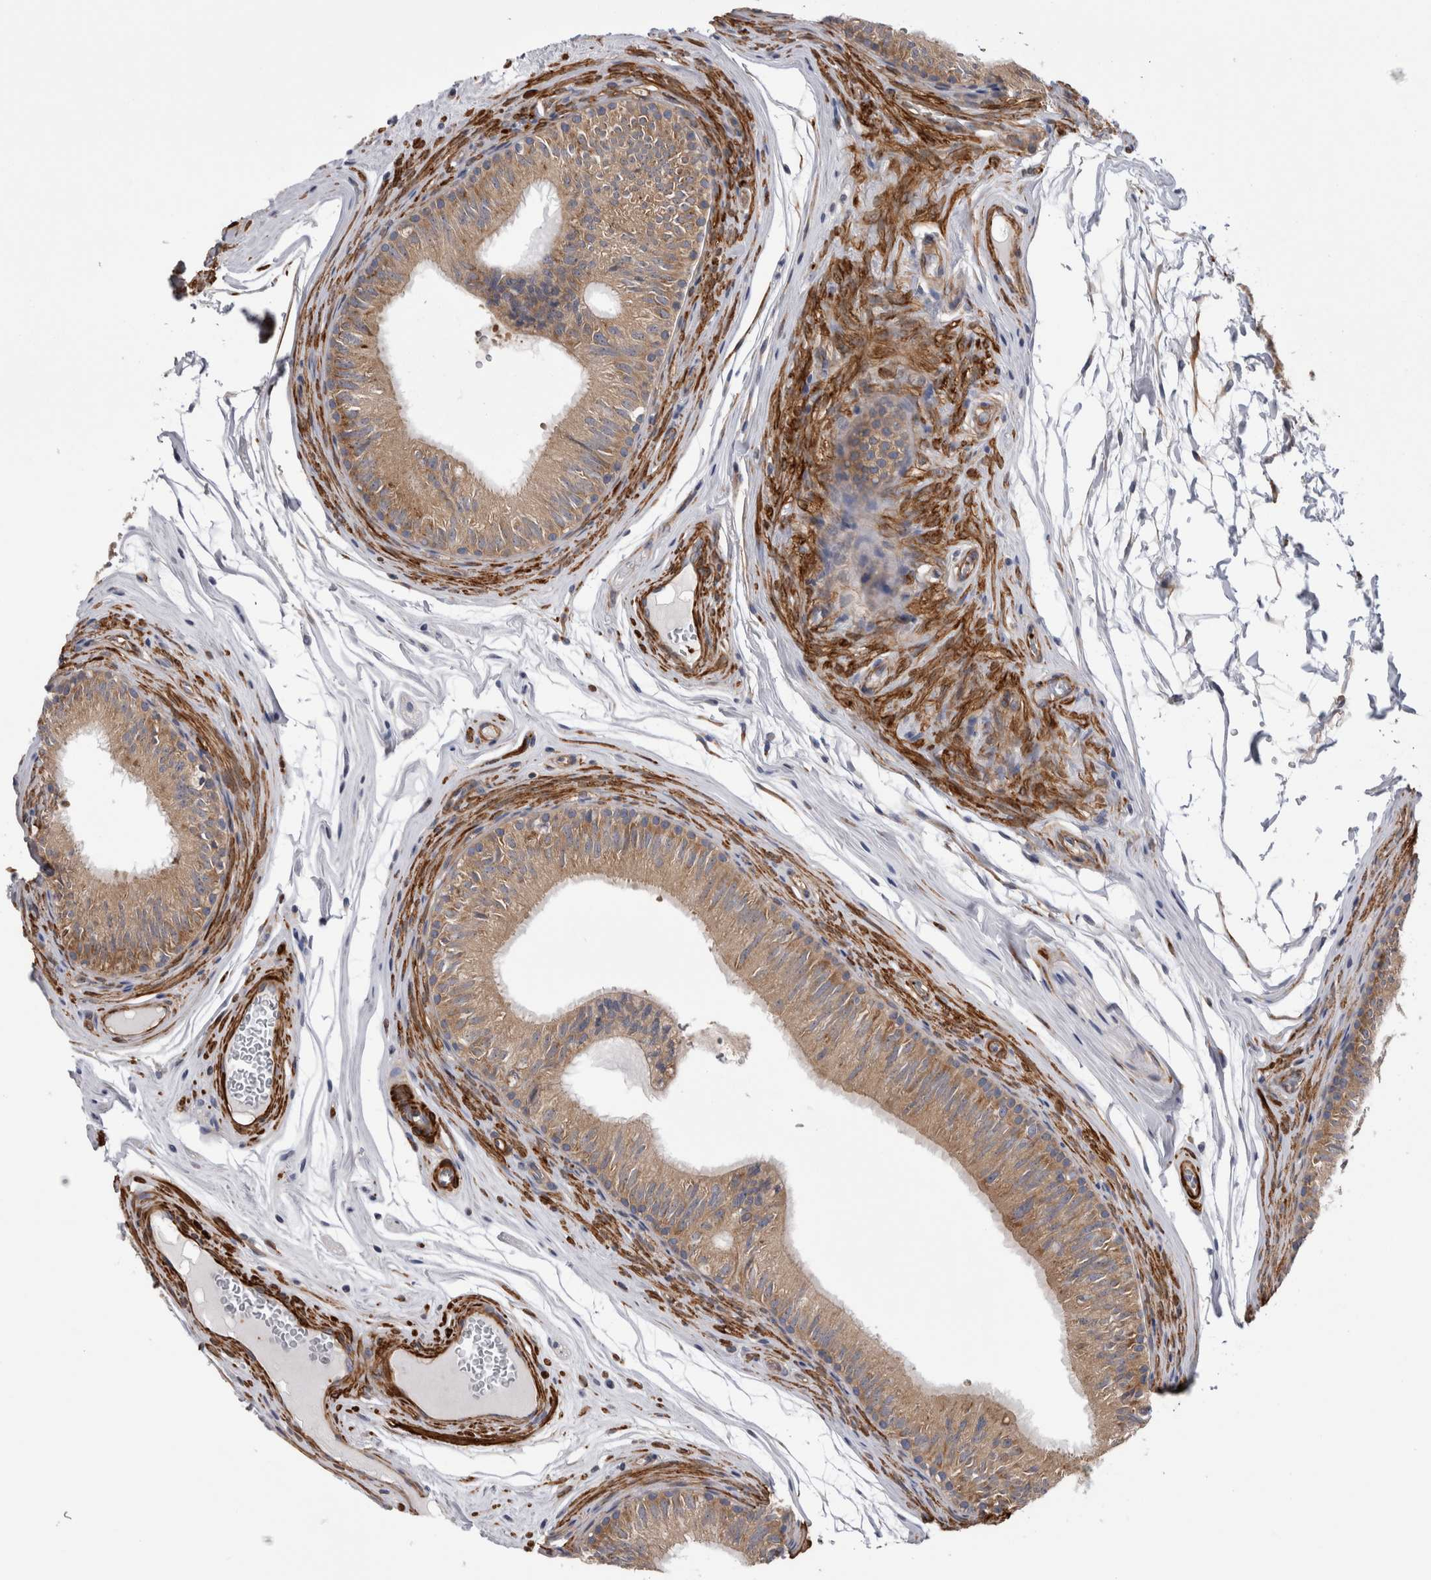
{"staining": {"intensity": "moderate", "quantity": ">75%", "location": "cytoplasmic/membranous"}, "tissue": "epididymis", "cell_type": "Glandular cells", "image_type": "normal", "snomed": [{"axis": "morphology", "description": "Normal tissue, NOS"}, {"axis": "topography", "description": "Epididymis"}], "caption": "This image exhibits immunohistochemistry staining of unremarkable epididymis, with medium moderate cytoplasmic/membranous expression in approximately >75% of glandular cells.", "gene": "EPRS1", "patient": {"sex": "male", "age": 36}}